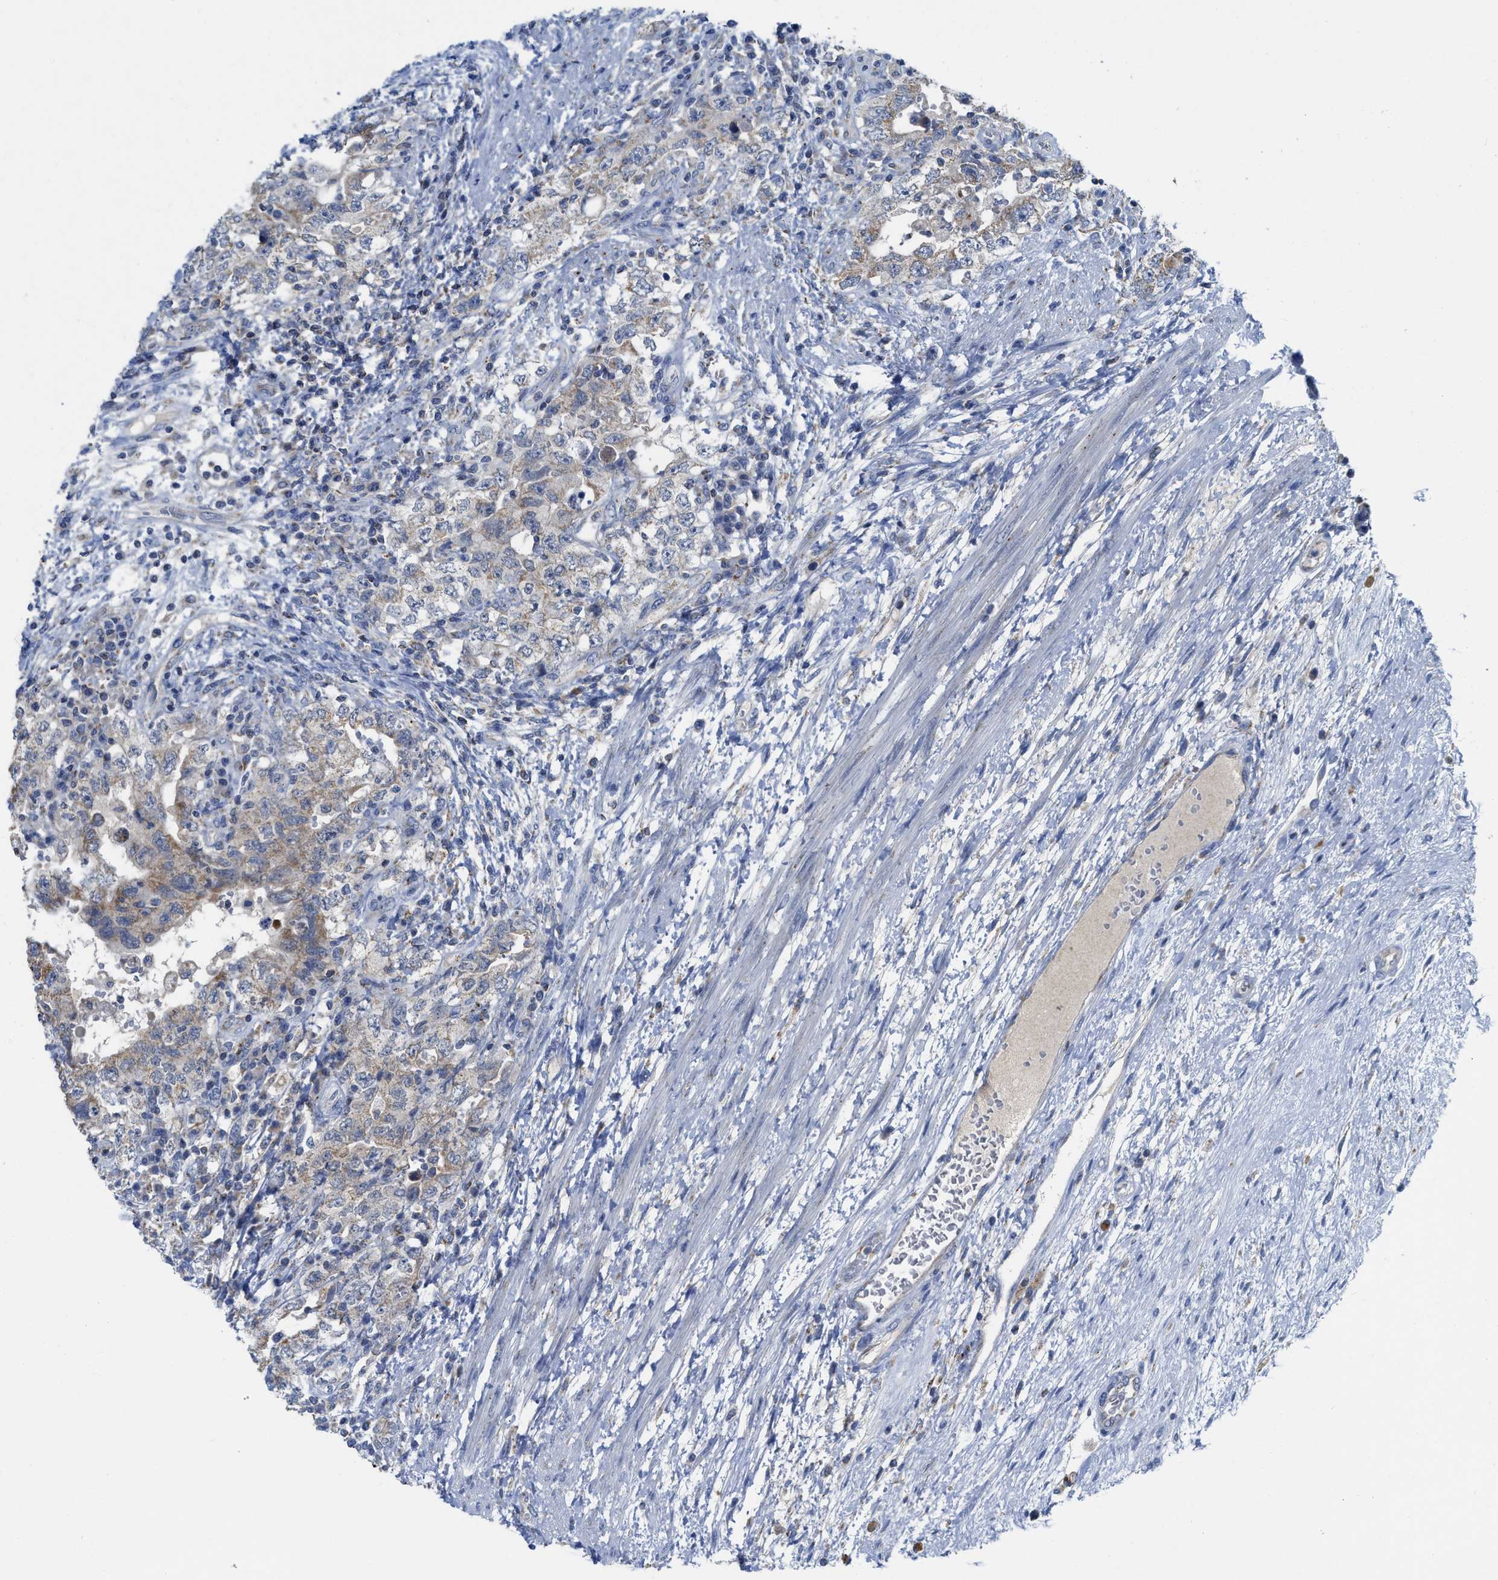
{"staining": {"intensity": "weak", "quantity": ">75%", "location": "cytoplasmic/membranous"}, "tissue": "testis cancer", "cell_type": "Tumor cells", "image_type": "cancer", "snomed": [{"axis": "morphology", "description": "Carcinoma, Embryonal, NOS"}, {"axis": "topography", "description": "Testis"}], "caption": "Immunohistochemistry (IHC) (DAB (3,3'-diaminobenzidine)) staining of human testis embryonal carcinoma demonstrates weak cytoplasmic/membranous protein positivity in approximately >75% of tumor cells. (Brightfield microscopy of DAB IHC at high magnification).", "gene": "GATD3", "patient": {"sex": "male", "age": 26}}